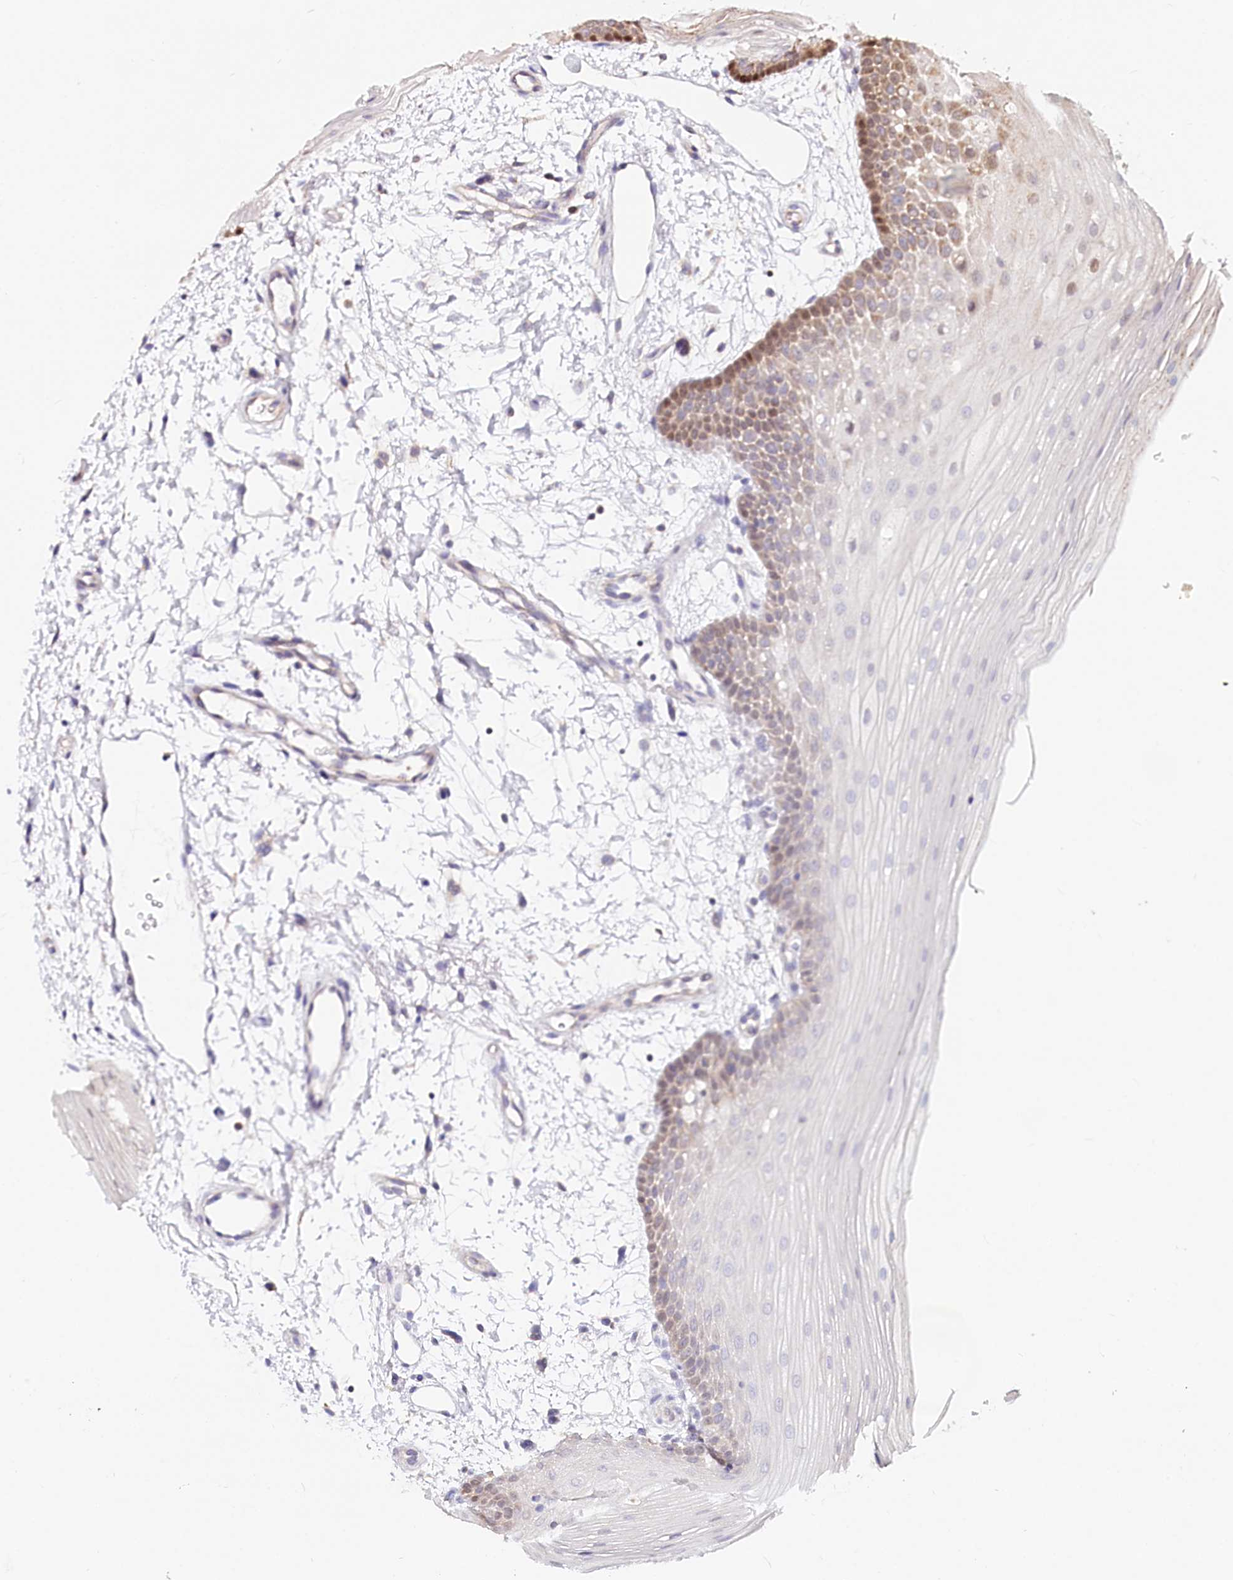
{"staining": {"intensity": "moderate", "quantity": "25%-75%", "location": "cytoplasmic/membranous"}, "tissue": "oral mucosa", "cell_type": "Squamous epithelial cells", "image_type": "normal", "snomed": [{"axis": "morphology", "description": "Normal tissue, NOS"}, {"axis": "topography", "description": "Oral tissue"}], "caption": "Protein staining shows moderate cytoplasmic/membranous staining in about 25%-75% of squamous epithelial cells in normal oral mucosa. The protein of interest is stained brown, and the nuclei are stained in blue (DAB (3,3'-diaminobenzidine) IHC with brightfield microscopy, high magnification).", "gene": "TASOR2", "patient": {"sex": "male", "age": 68}}